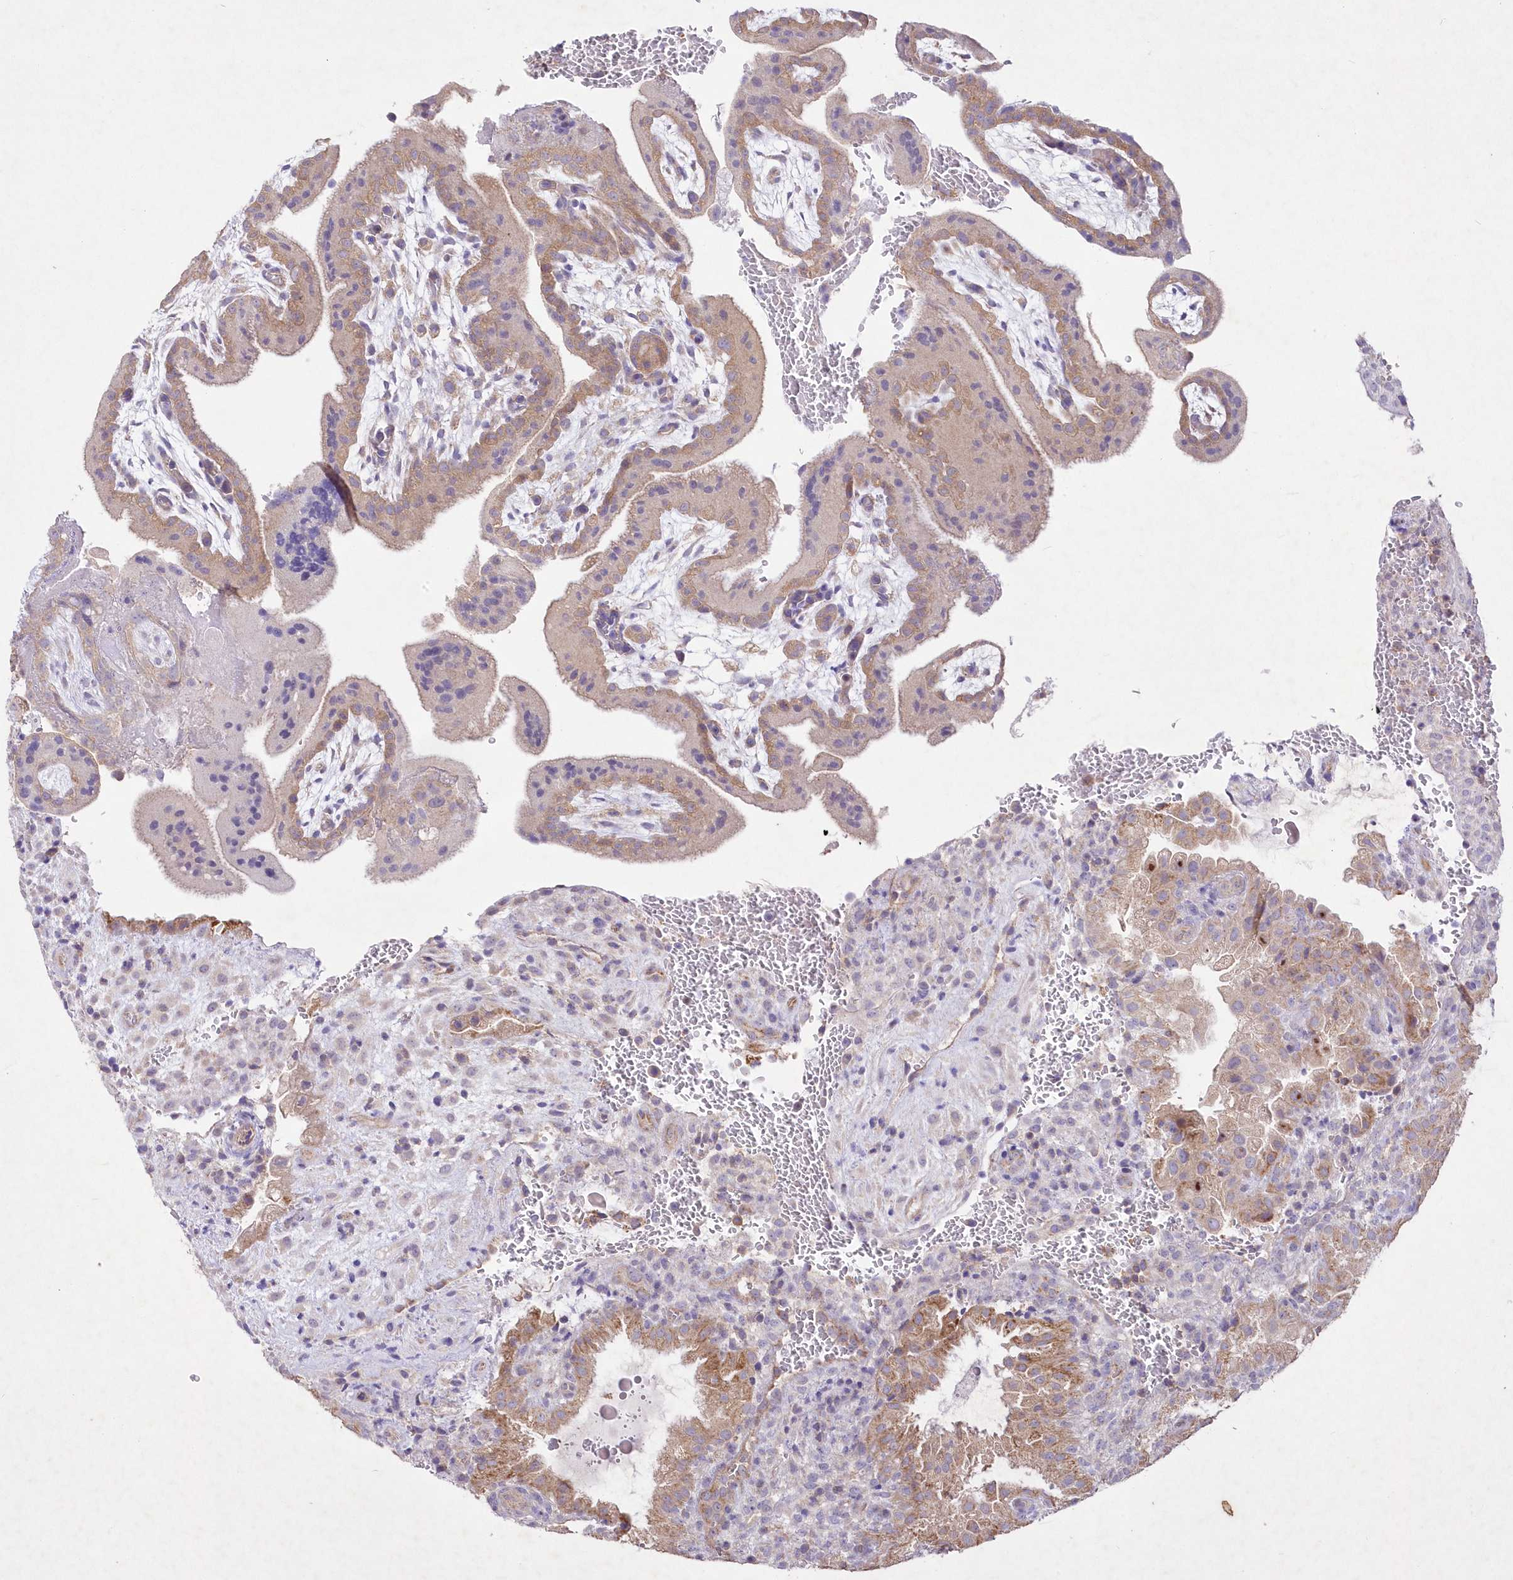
{"staining": {"intensity": "weak", "quantity": "25%-75%", "location": "cytoplasmic/membranous"}, "tissue": "placenta", "cell_type": "Decidual cells", "image_type": "normal", "snomed": [{"axis": "morphology", "description": "Normal tissue, NOS"}, {"axis": "topography", "description": "Placenta"}], "caption": "Immunohistochemistry (IHC) of benign placenta exhibits low levels of weak cytoplasmic/membranous staining in about 25%-75% of decidual cells.", "gene": "ITSN2", "patient": {"sex": "female", "age": 35}}